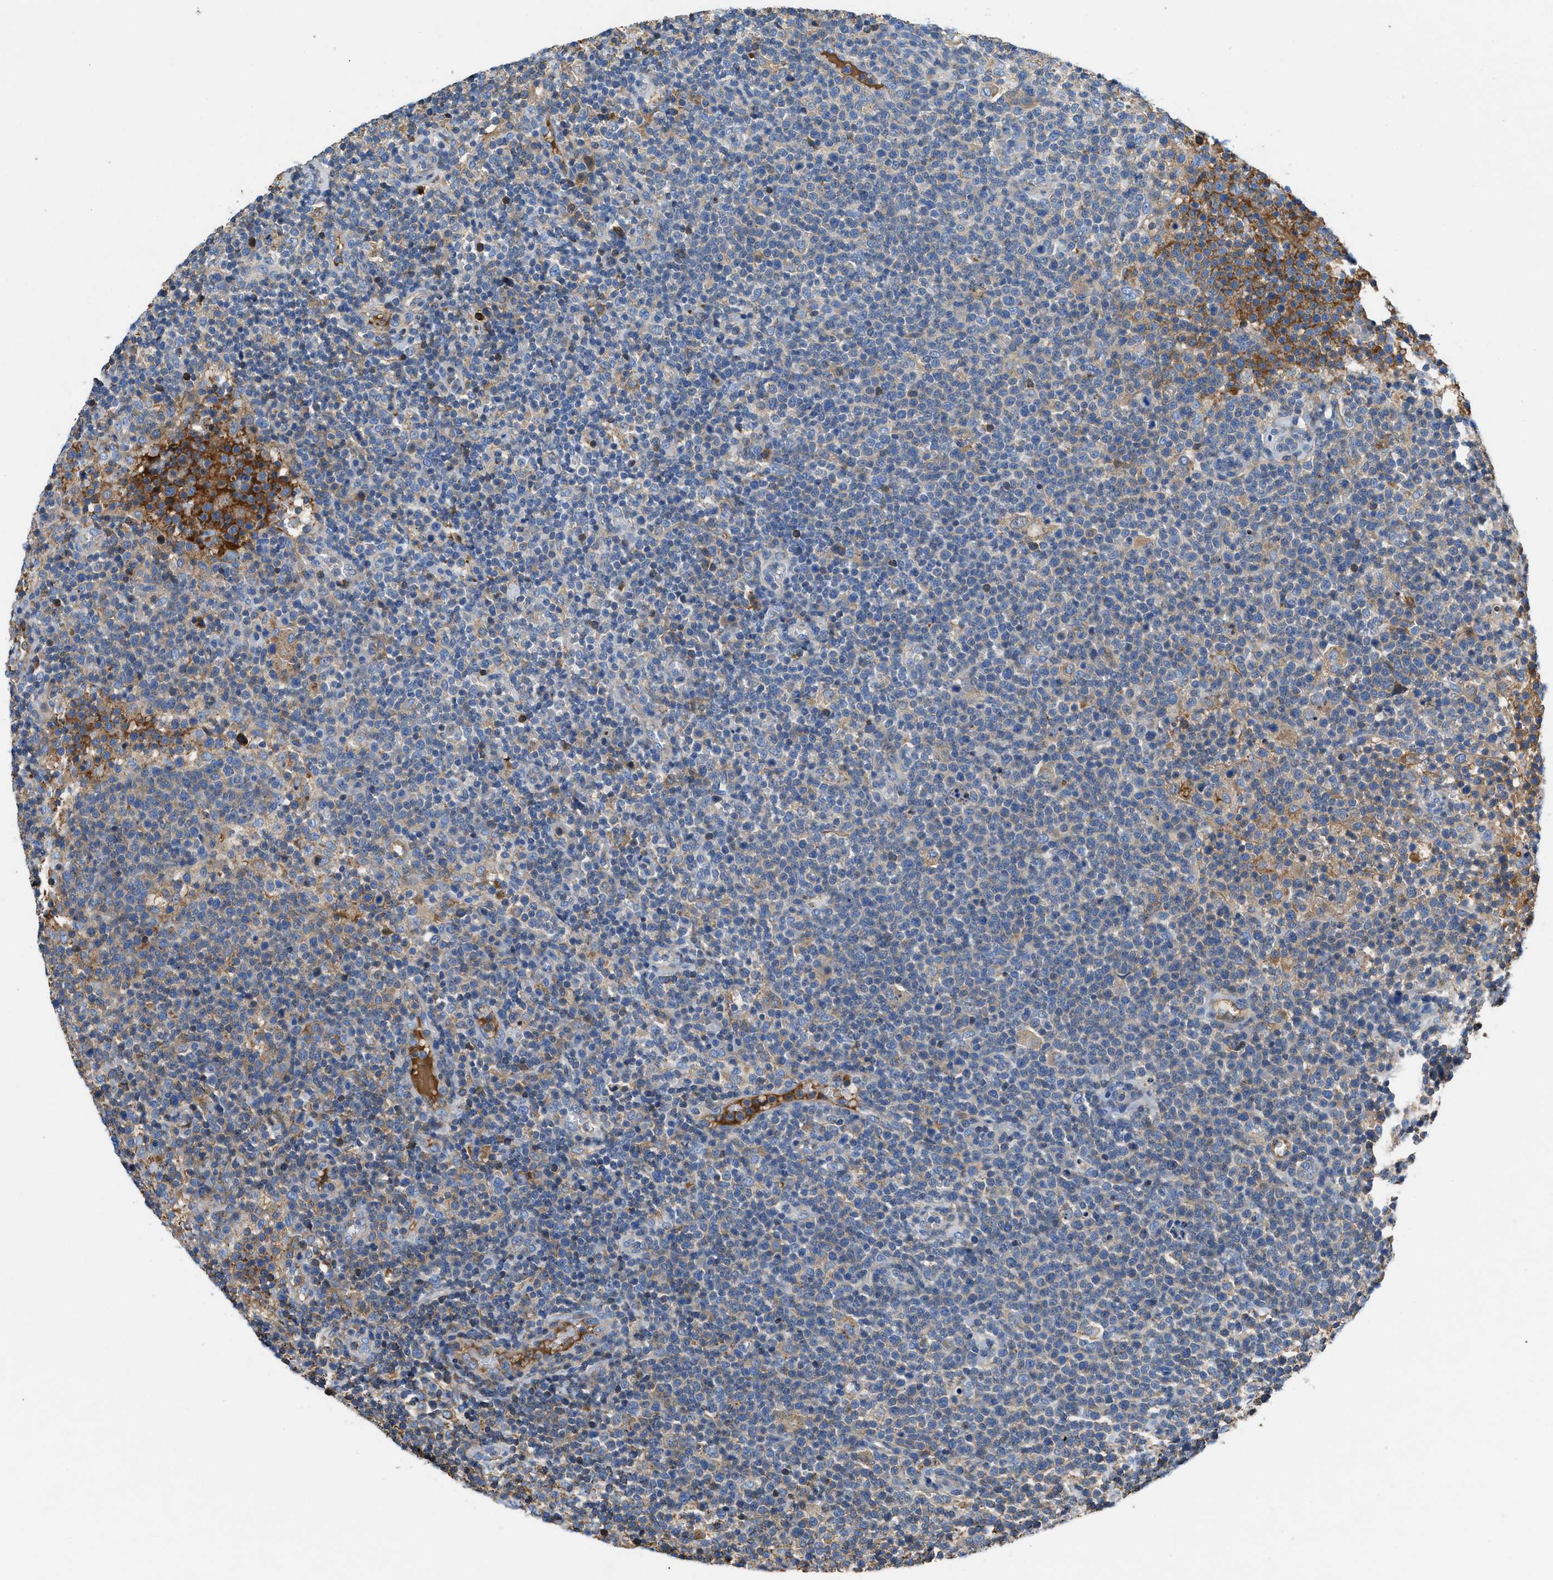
{"staining": {"intensity": "negative", "quantity": "none", "location": "none"}, "tissue": "lymphoma", "cell_type": "Tumor cells", "image_type": "cancer", "snomed": [{"axis": "morphology", "description": "Malignant lymphoma, non-Hodgkin's type, High grade"}, {"axis": "topography", "description": "Lymph node"}], "caption": "Lymphoma was stained to show a protein in brown. There is no significant positivity in tumor cells.", "gene": "ATP6V0D1", "patient": {"sex": "male", "age": 61}}